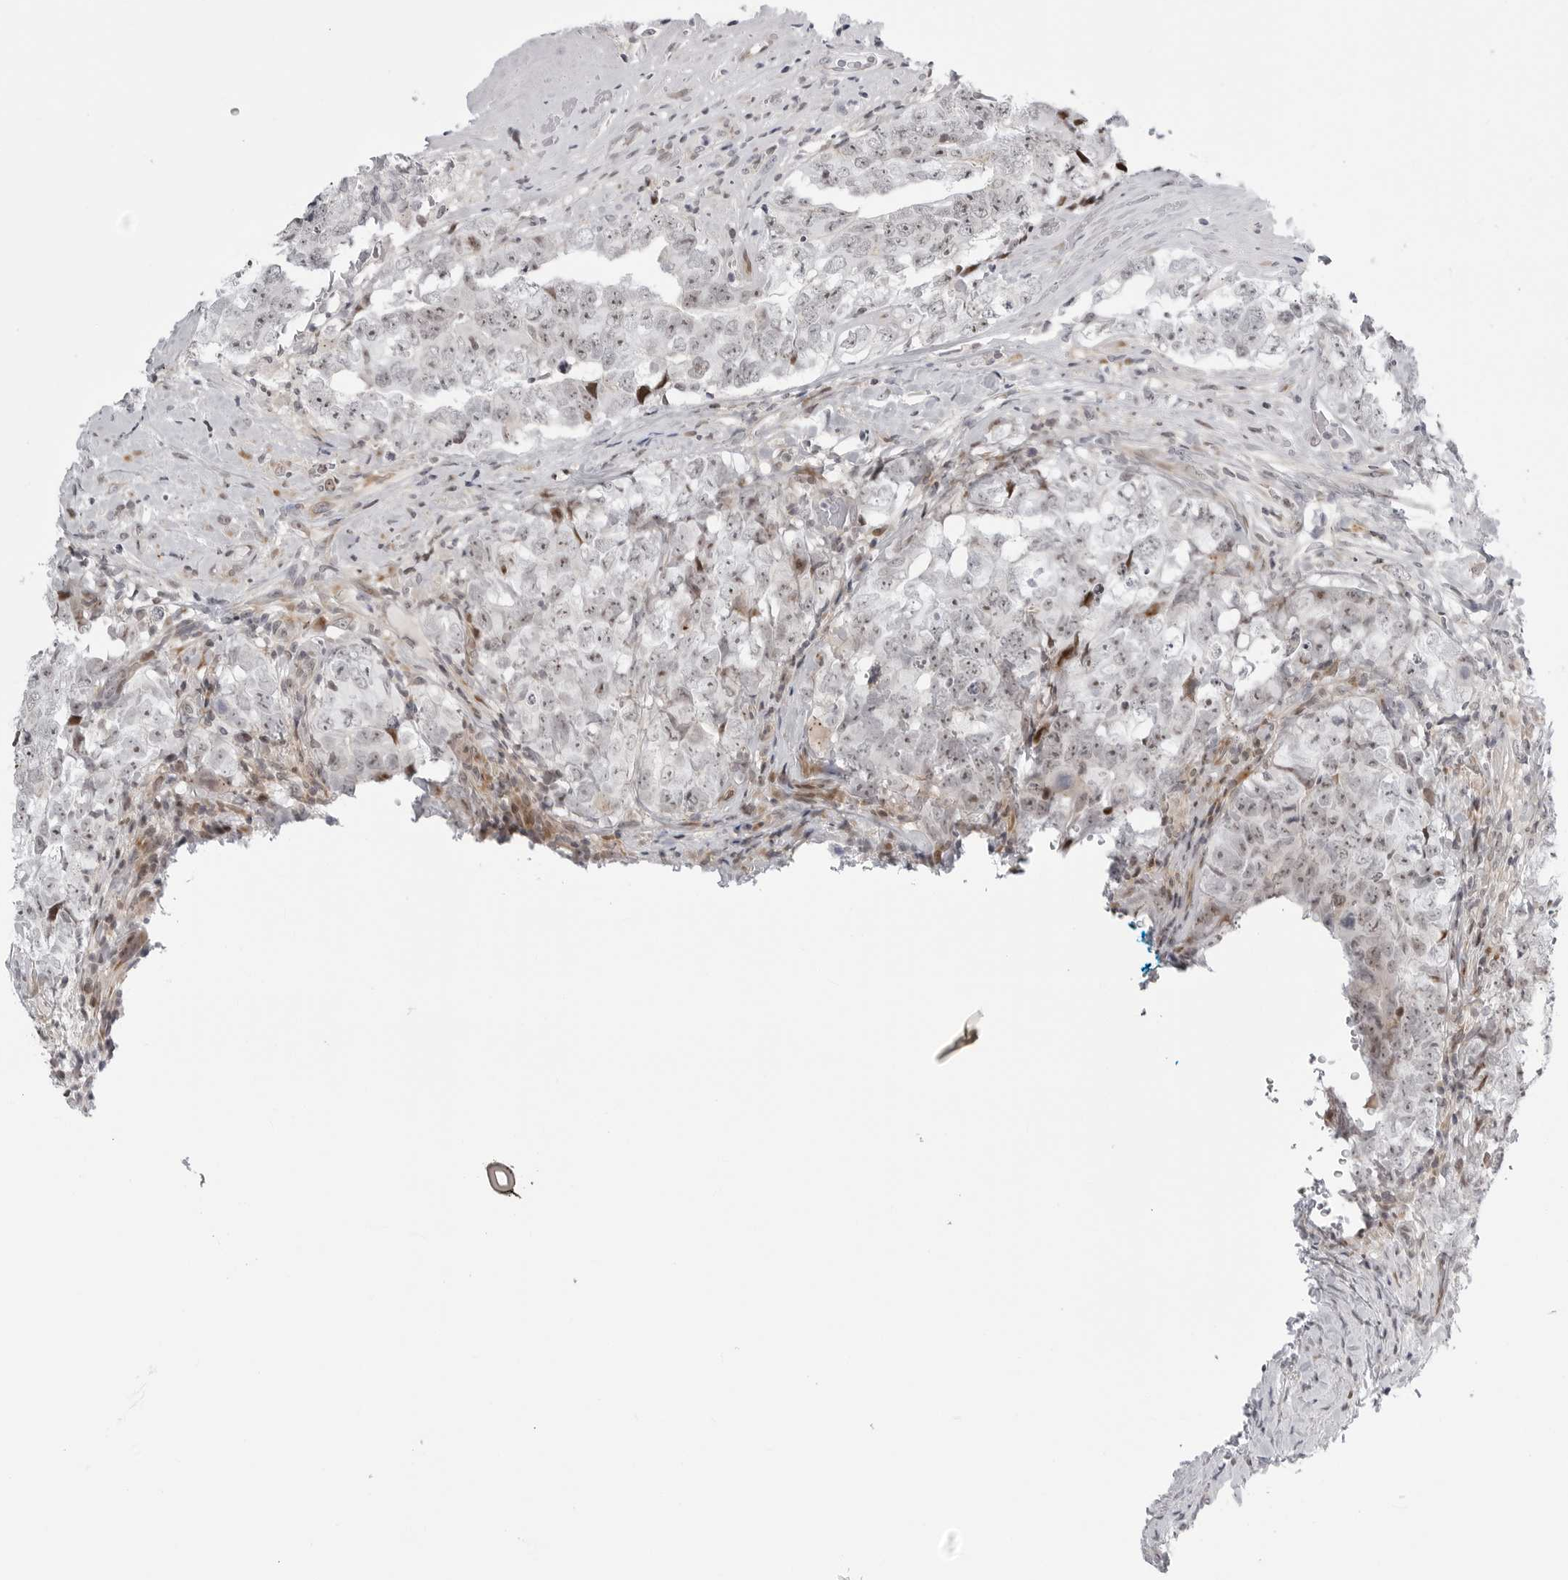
{"staining": {"intensity": "moderate", "quantity": "<25%", "location": "nuclear"}, "tissue": "testis cancer", "cell_type": "Tumor cells", "image_type": "cancer", "snomed": [{"axis": "morphology", "description": "Carcinoma, Embryonal, NOS"}, {"axis": "topography", "description": "Testis"}], "caption": "Protein analysis of testis cancer tissue exhibits moderate nuclear positivity in approximately <25% of tumor cells. (DAB IHC, brown staining for protein, blue staining for nuclei).", "gene": "FAM135B", "patient": {"sex": "male", "age": 26}}